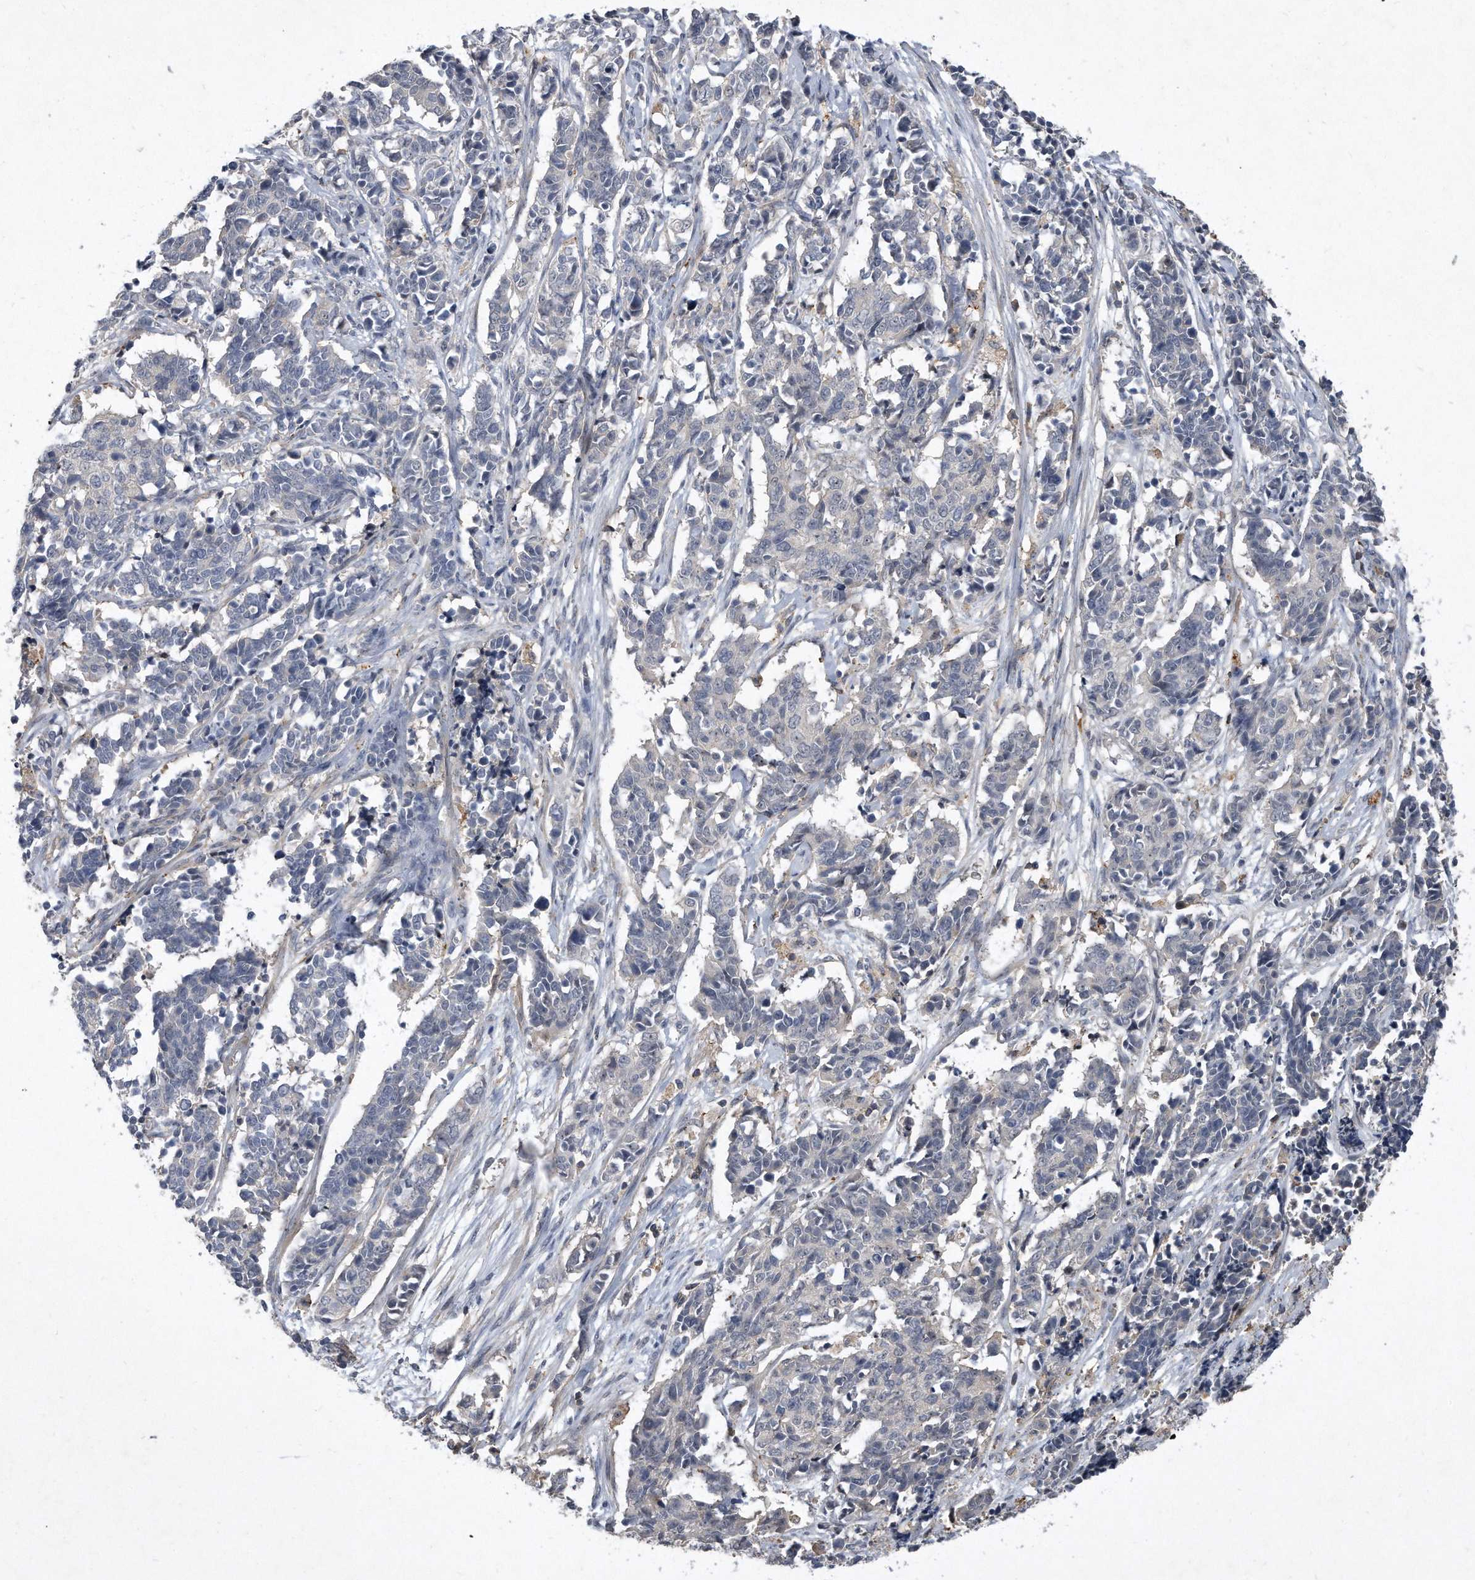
{"staining": {"intensity": "negative", "quantity": "none", "location": "none"}, "tissue": "cervical cancer", "cell_type": "Tumor cells", "image_type": "cancer", "snomed": [{"axis": "morphology", "description": "Normal tissue, NOS"}, {"axis": "morphology", "description": "Squamous cell carcinoma, NOS"}, {"axis": "topography", "description": "Cervix"}], "caption": "Immunohistochemical staining of human cervical squamous cell carcinoma reveals no significant expression in tumor cells. Nuclei are stained in blue.", "gene": "PGBD2", "patient": {"sex": "female", "age": 35}}